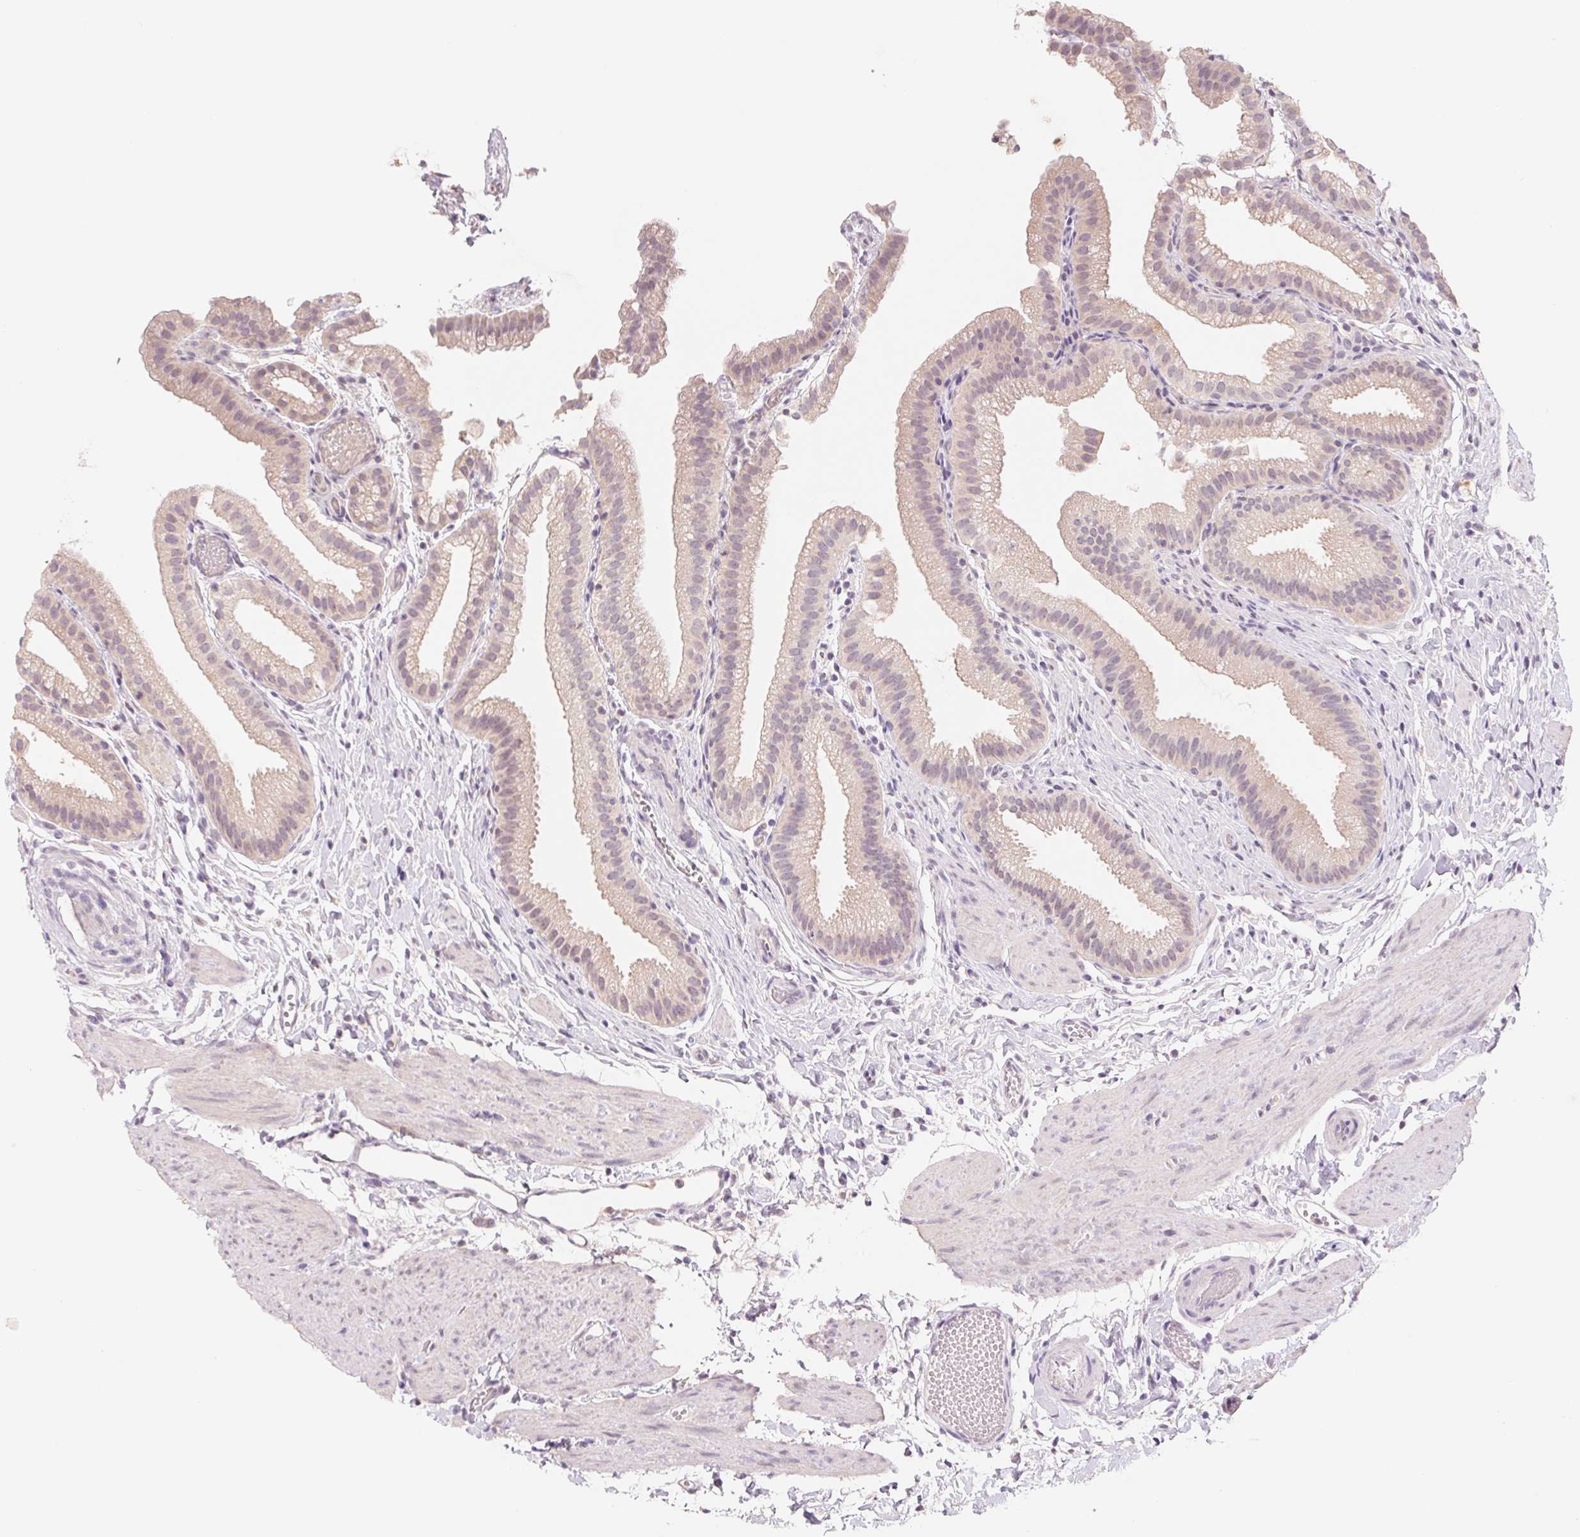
{"staining": {"intensity": "weak", "quantity": "<25%", "location": "cytoplasmic/membranous"}, "tissue": "gallbladder", "cell_type": "Glandular cells", "image_type": "normal", "snomed": [{"axis": "morphology", "description": "Normal tissue, NOS"}, {"axis": "topography", "description": "Gallbladder"}], "caption": "Histopathology image shows no significant protein positivity in glandular cells of benign gallbladder. (Stains: DAB (3,3'-diaminobenzidine) IHC with hematoxylin counter stain, Microscopy: brightfield microscopy at high magnification).", "gene": "PNMA8B", "patient": {"sex": "female", "age": 63}}